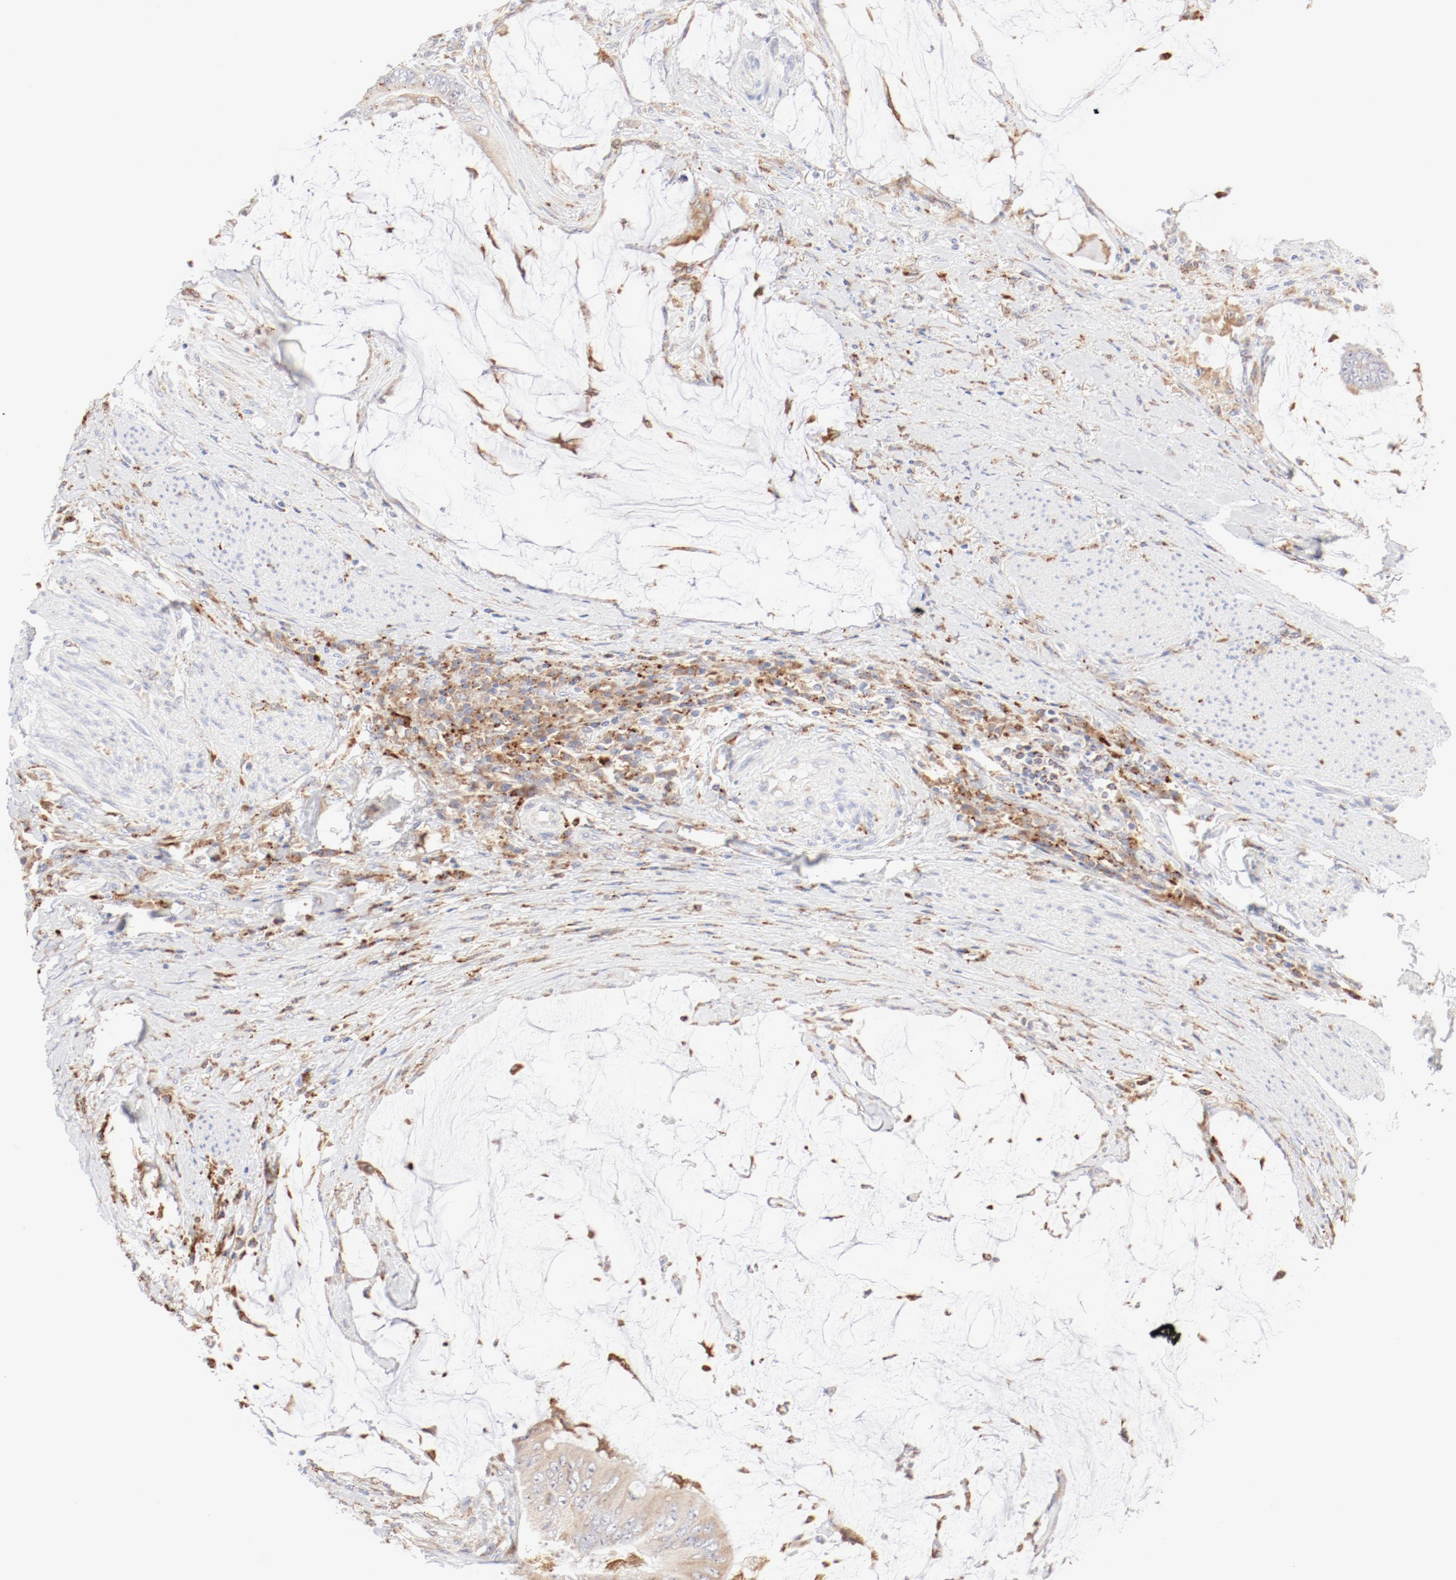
{"staining": {"intensity": "weak", "quantity": ">75%", "location": "cytoplasmic/membranous"}, "tissue": "colorectal cancer", "cell_type": "Tumor cells", "image_type": "cancer", "snomed": [{"axis": "morphology", "description": "Normal tissue, NOS"}, {"axis": "morphology", "description": "Adenocarcinoma, NOS"}, {"axis": "topography", "description": "Rectum"}, {"axis": "topography", "description": "Peripheral nerve tissue"}], "caption": "Tumor cells exhibit weak cytoplasmic/membranous expression in approximately >75% of cells in colorectal cancer. (brown staining indicates protein expression, while blue staining denotes nuclei).", "gene": "CTSH", "patient": {"sex": "female", "age": 77}}